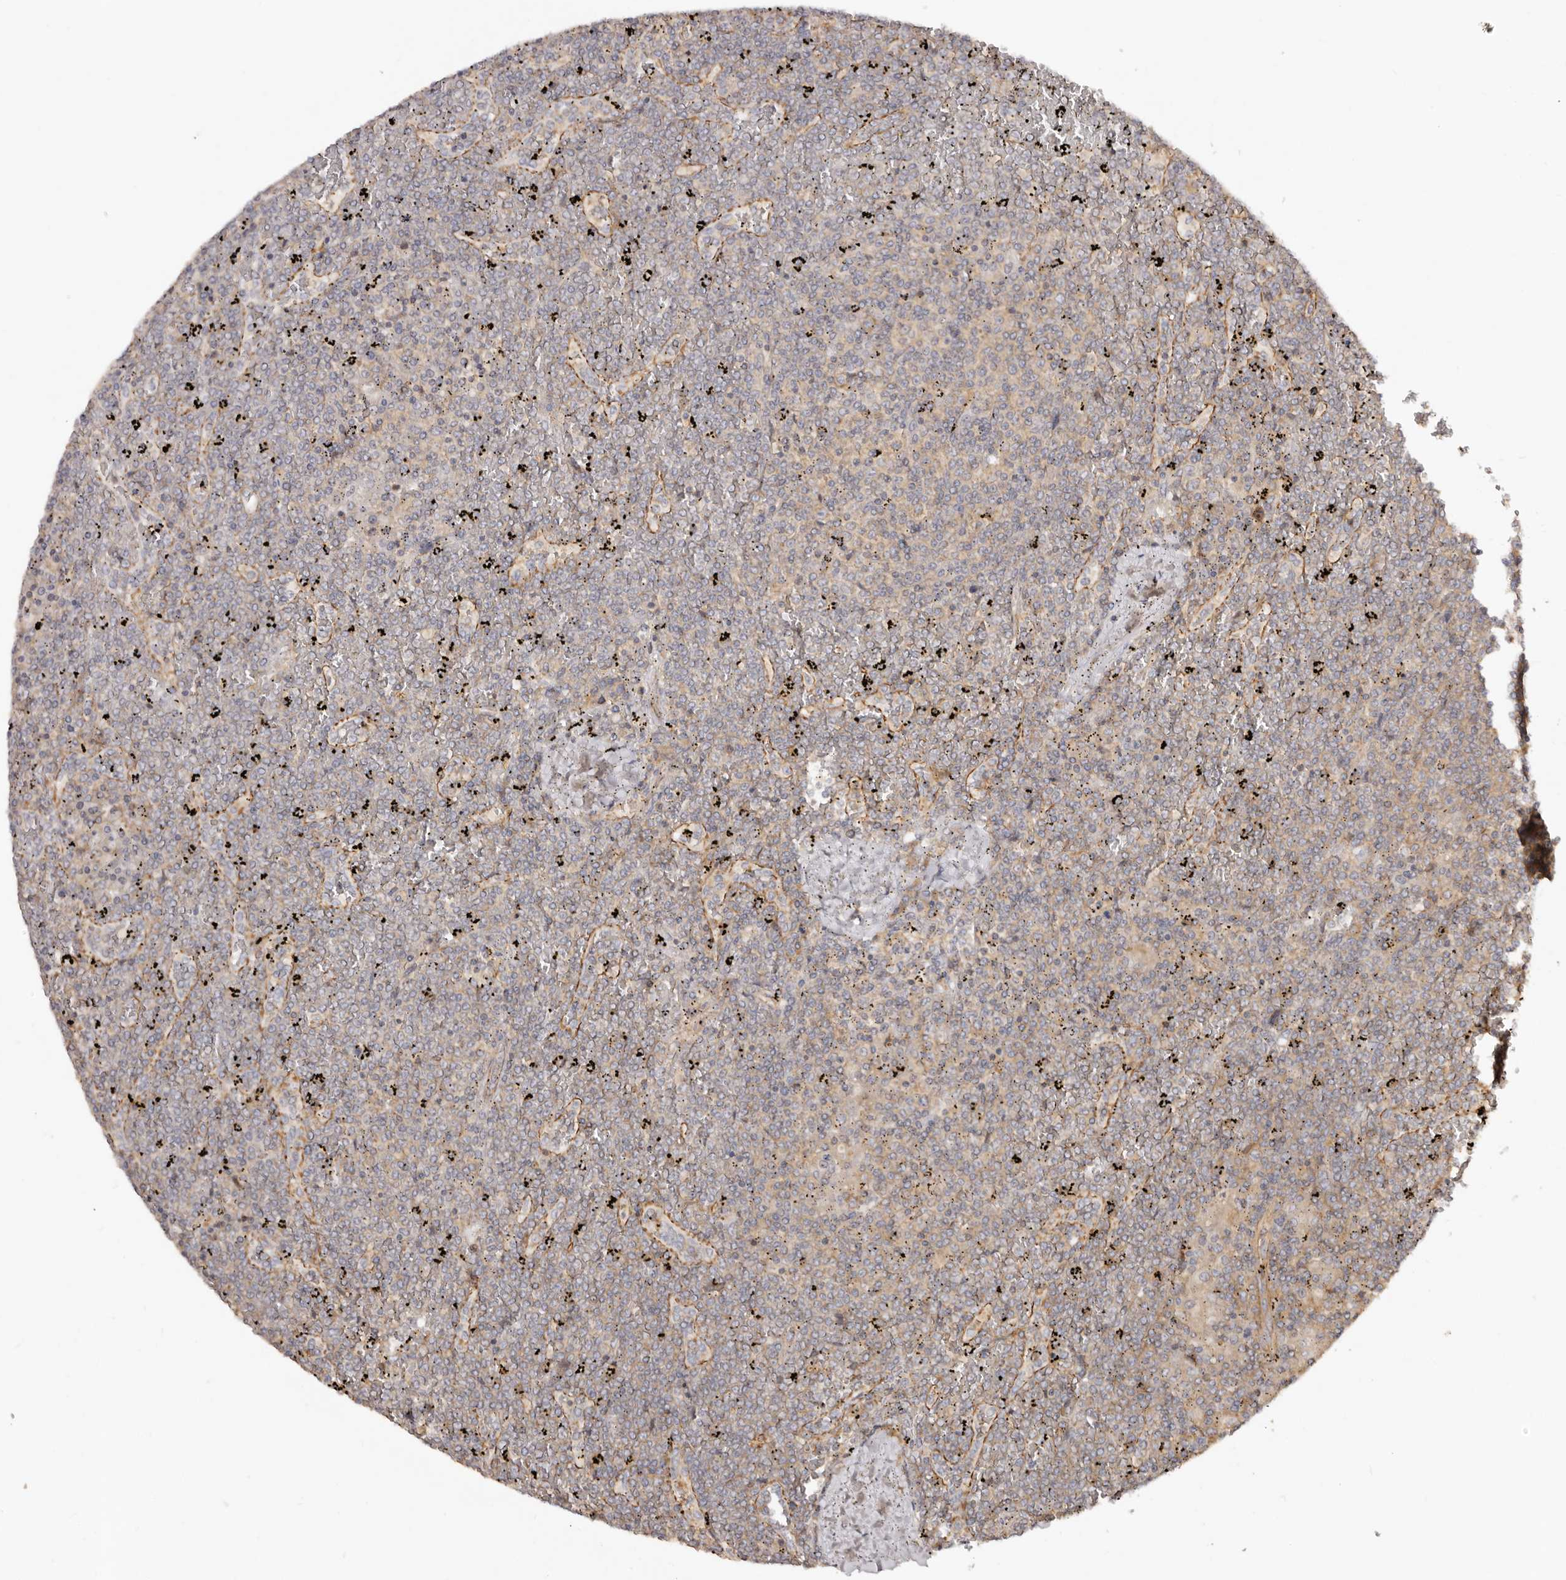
{"staining": {"intensity": "negative", "quantity": "none", "location": "none"}, "tissue": "lymphoma", "cell_type": "Tumor cells", "image_type": "cancer", "snomed": [{"axis": "morphology", "description": "Malignant lymphoma, non-Hodgkin's type, Low grade"}, {"axis": "topography", "description": "Spleen"}], "caption": "The photomicrograph shows no significant staining in tumor cells of lymphoma.", "gene": "RPS6", "patient": {"sex": "female", "age": 19}}